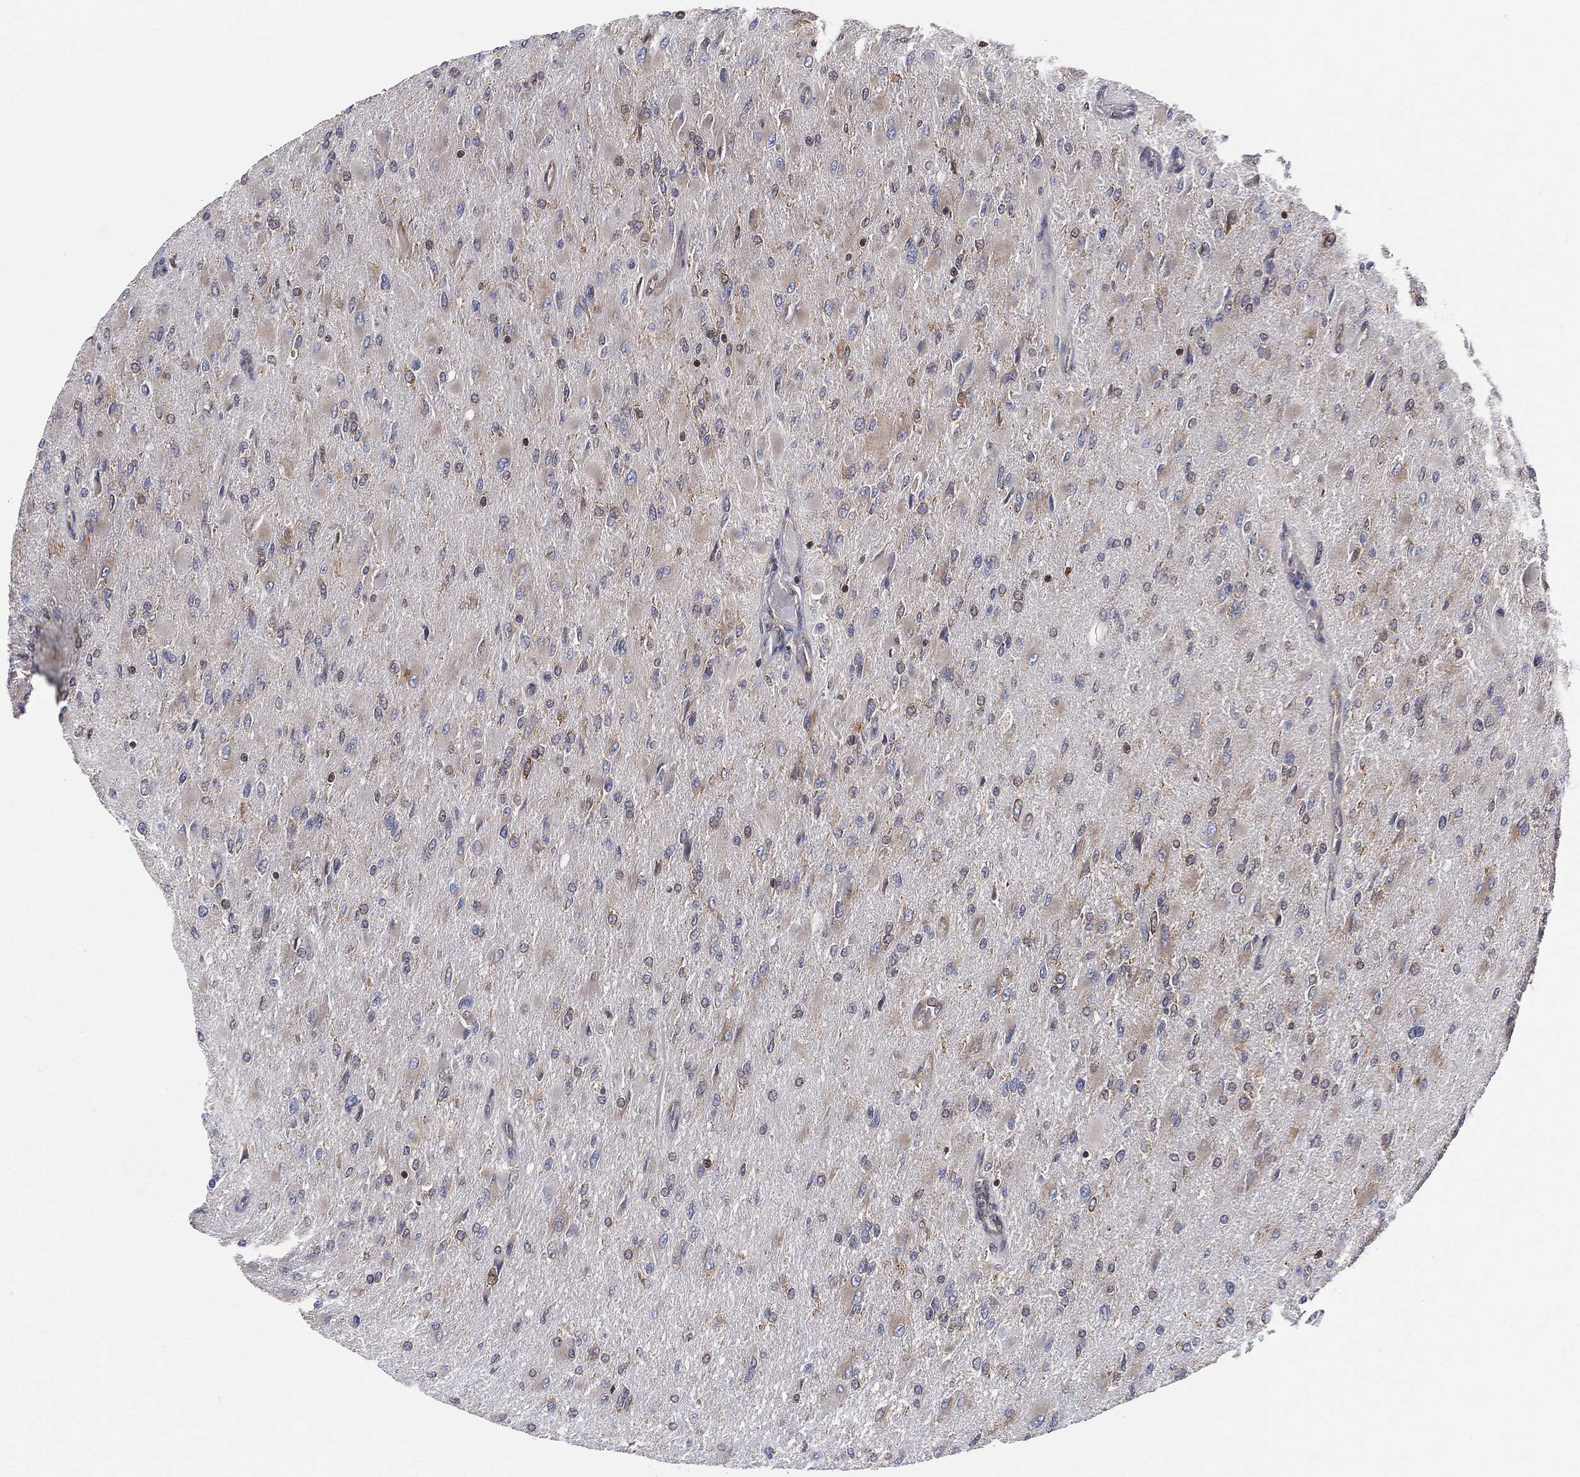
{"staining": {"intensity": "negative", "quantity": "none", "location": "none"}, "tissue": "glioma", "cell_type": "Tumor cells", "image_type": "cancer", "snomed": [{"axis": "morphology", "description": "Glioma, malignant, High grade"}, {"axis": "topography", "description": "Cerebral cortex"}], "caption": "IHC histopathology image of neoplastic tissue: glioma stained with DAB reveals no significant protein expression in tumor cells.", "gene": "EIF2S2", "patient": {"sex": "female", "age": 36}}